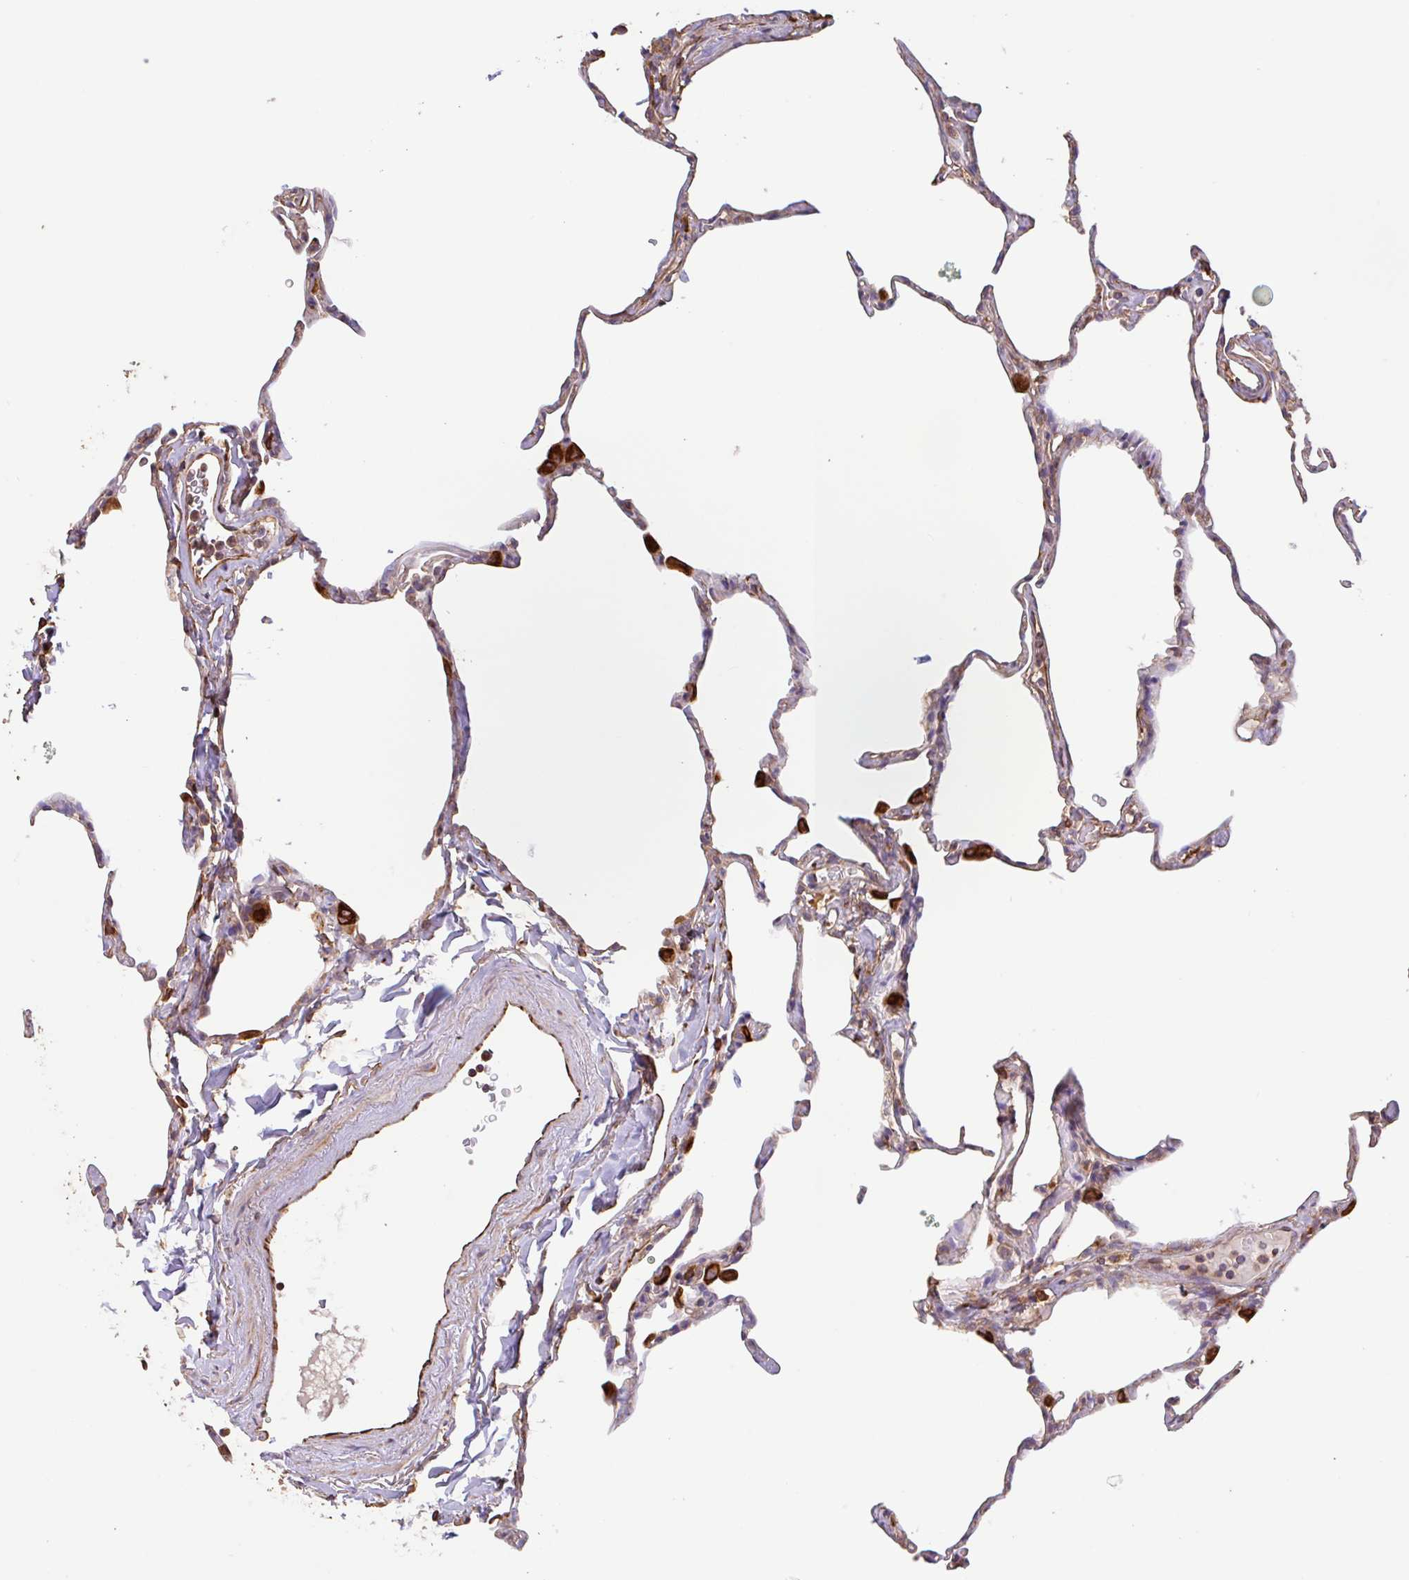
{"staining": {"intensity": "strong", "quantity": "<25%", "location": "cytoplasmic/membranous"}, "tissue": "lung", "cell_type": "Alveolar cells", "image_type": "normal", "snomed": [{"axis": "morphology", "description": "Normal tissue, NOS"}, {"axis": "topography", "description": "Lung"}], "caption": "Immunohistochemistry (IHC) histopathology image of normal human lung stained for a protein (brown), which exhibits medium levels of strong cytoplasmic/membranous positivity in approximately <25% of alveolar cells.", "gene": "ZNF790", "patient": {"sex": "male", "age": 65}}